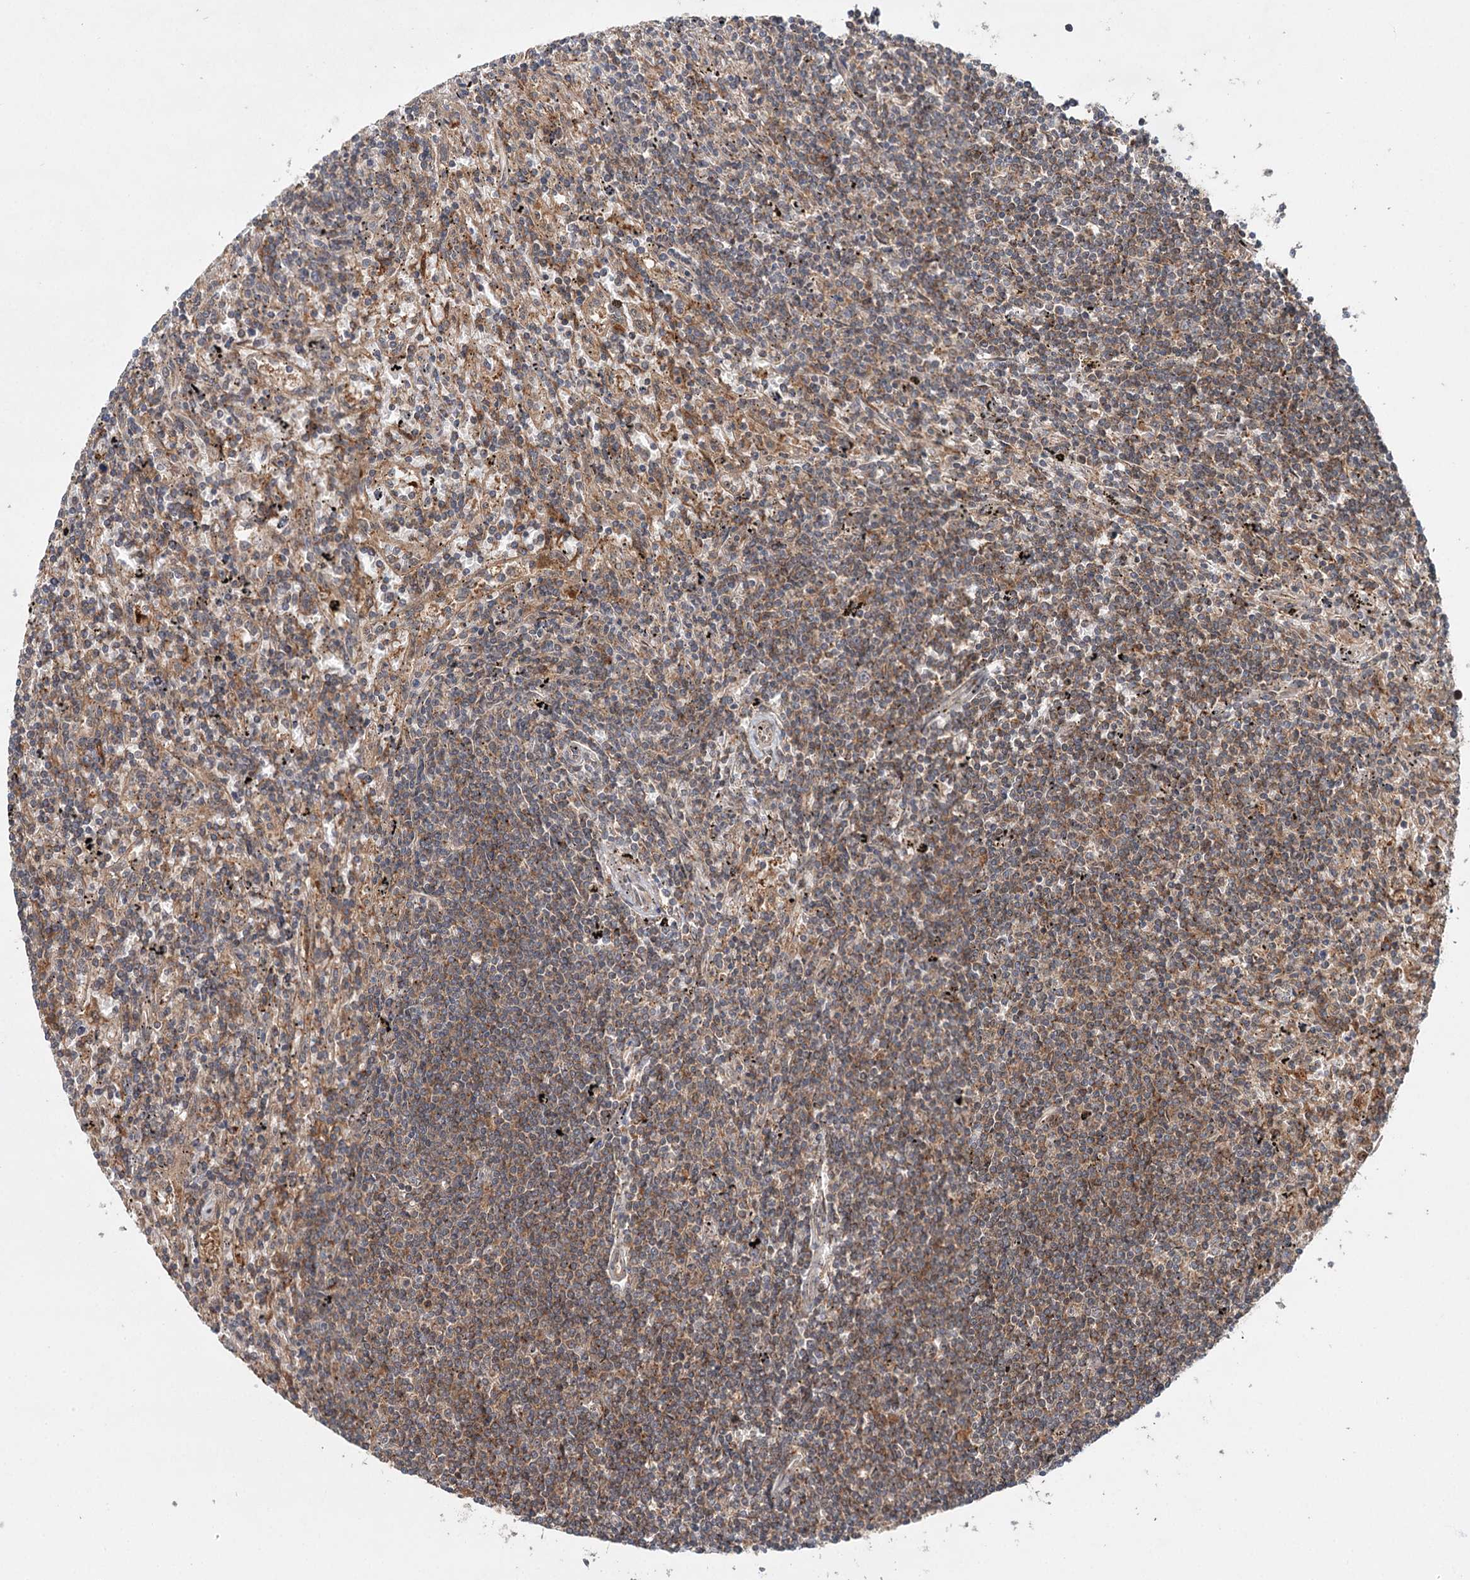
{"staining": {"intensity": "moderate", "quantity": "25%-75%", "location": "cytoplasmic/membranous"}, "tissue": "lymphoma", "cell_type": "Tumor cells", "image_type": "cancer", "snomed": [{"axis": "morphology", "description": "Malignant lymphoma, non-Hodgkin's type, Low grade"}, {"axis": "topography", "description": "Spleen"}], "caption": "A histopathology image of human lymphoma stained for a protein demonstrates moderate cytoplasmic/membranous brown staining in tumor cells. The staining was performed using DAB (3,3'-diaminobenzidine) to visualize the protein expression in brown, while the nuclei were stained in blue with hematoxylin (Magnification: 20x).", "gene": "C12orf4", "patient": {"sex": "male", "age": 76}}